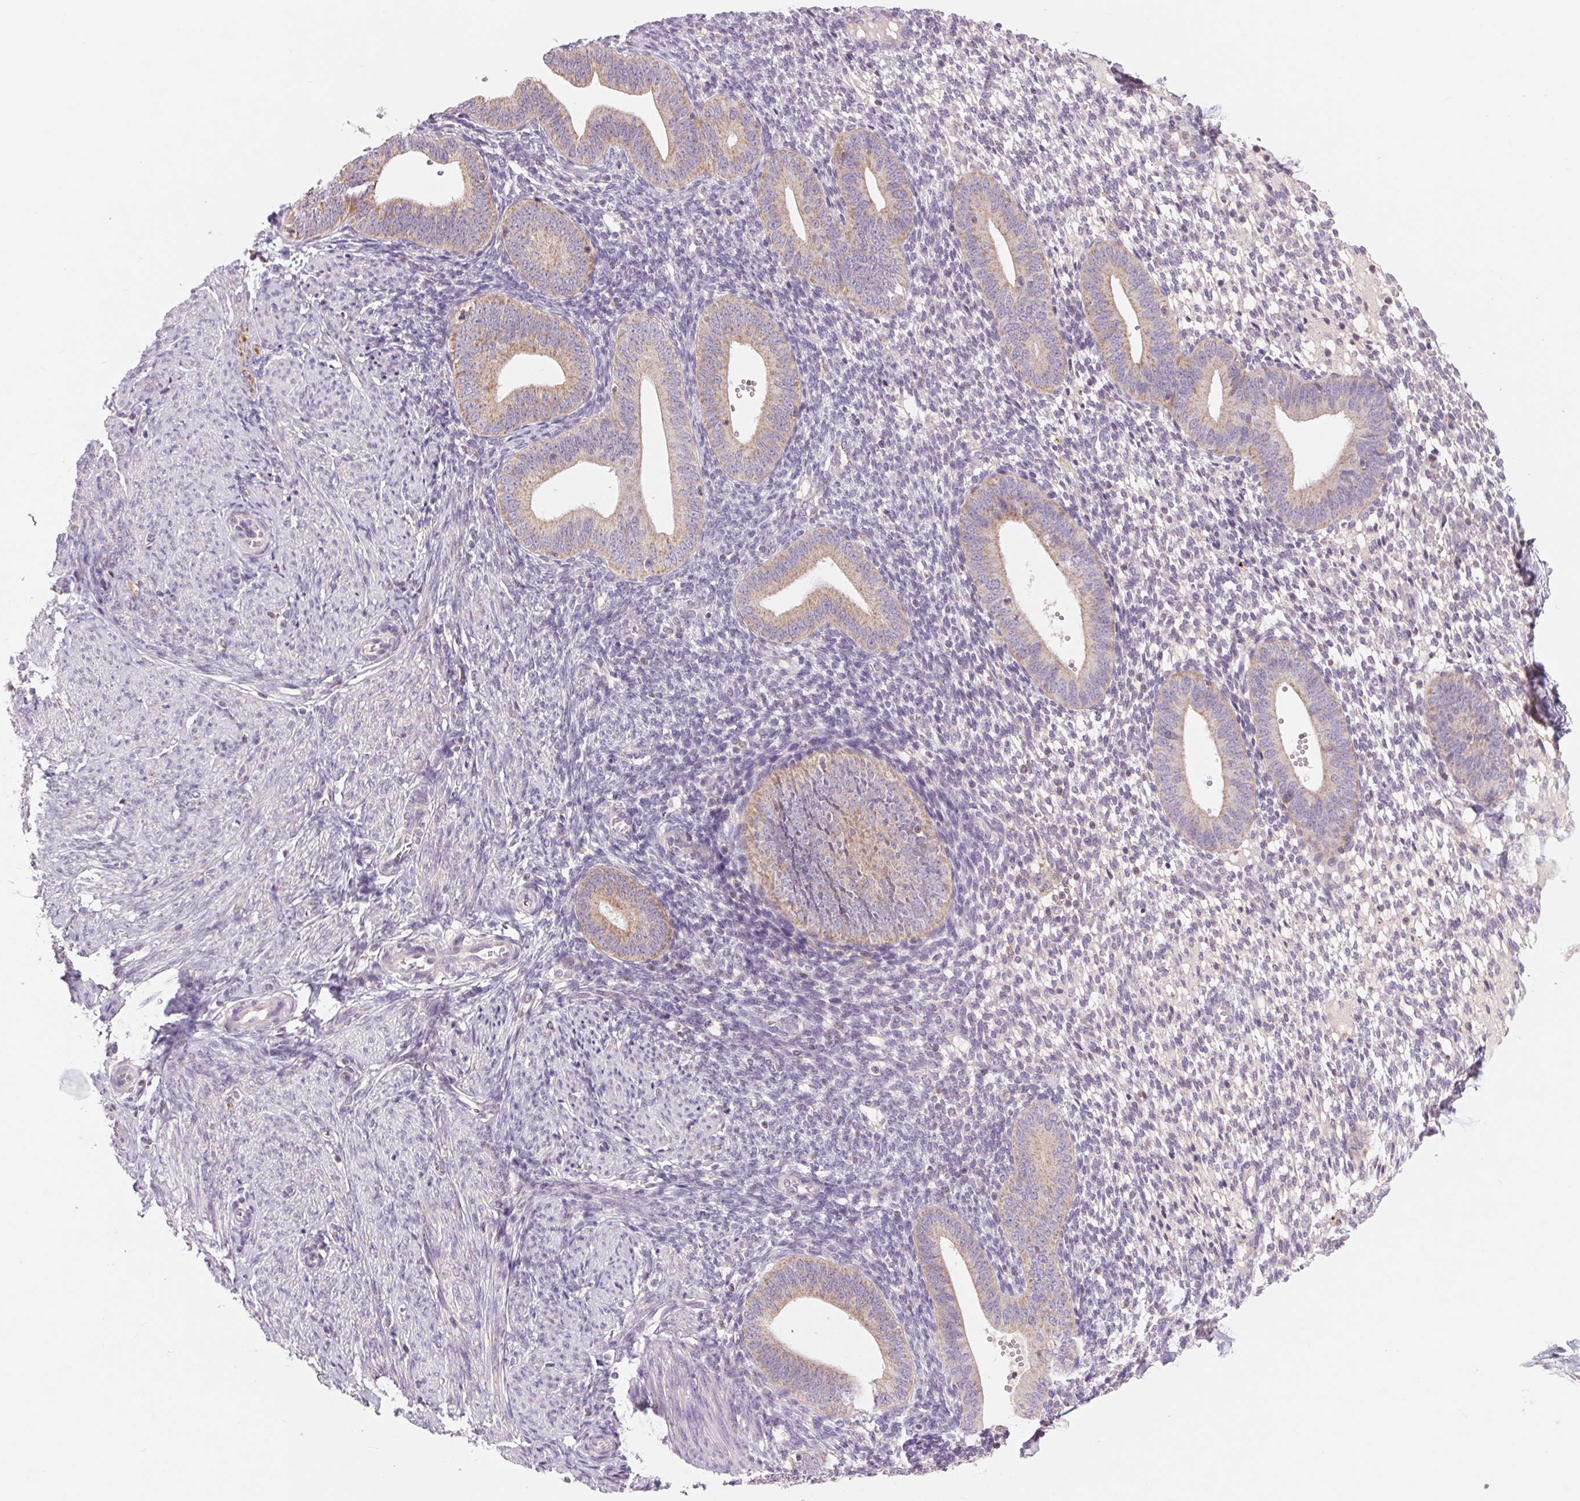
{"staining": {"intensity": "negative", "quantity": "none", "location": "none"}, "tissue": "endometrium", "cell_type": "Cells in endometrial stroma", "image_type": "normal", "snomed": [{"axis": "morphology", "description": "Normal tissue, NOS"}, {"axis": "topography", "description": "Endometrium"}], "caption": "The histopathology image displays no significant positivity in cells in endometrial stroma of endometrium. (DAB immunohistochemistry (IHC) visualized using brightfield microscopy, high magnification).", "gene": "COX6A1", "patient": {"sex": "female", "age": 40}}